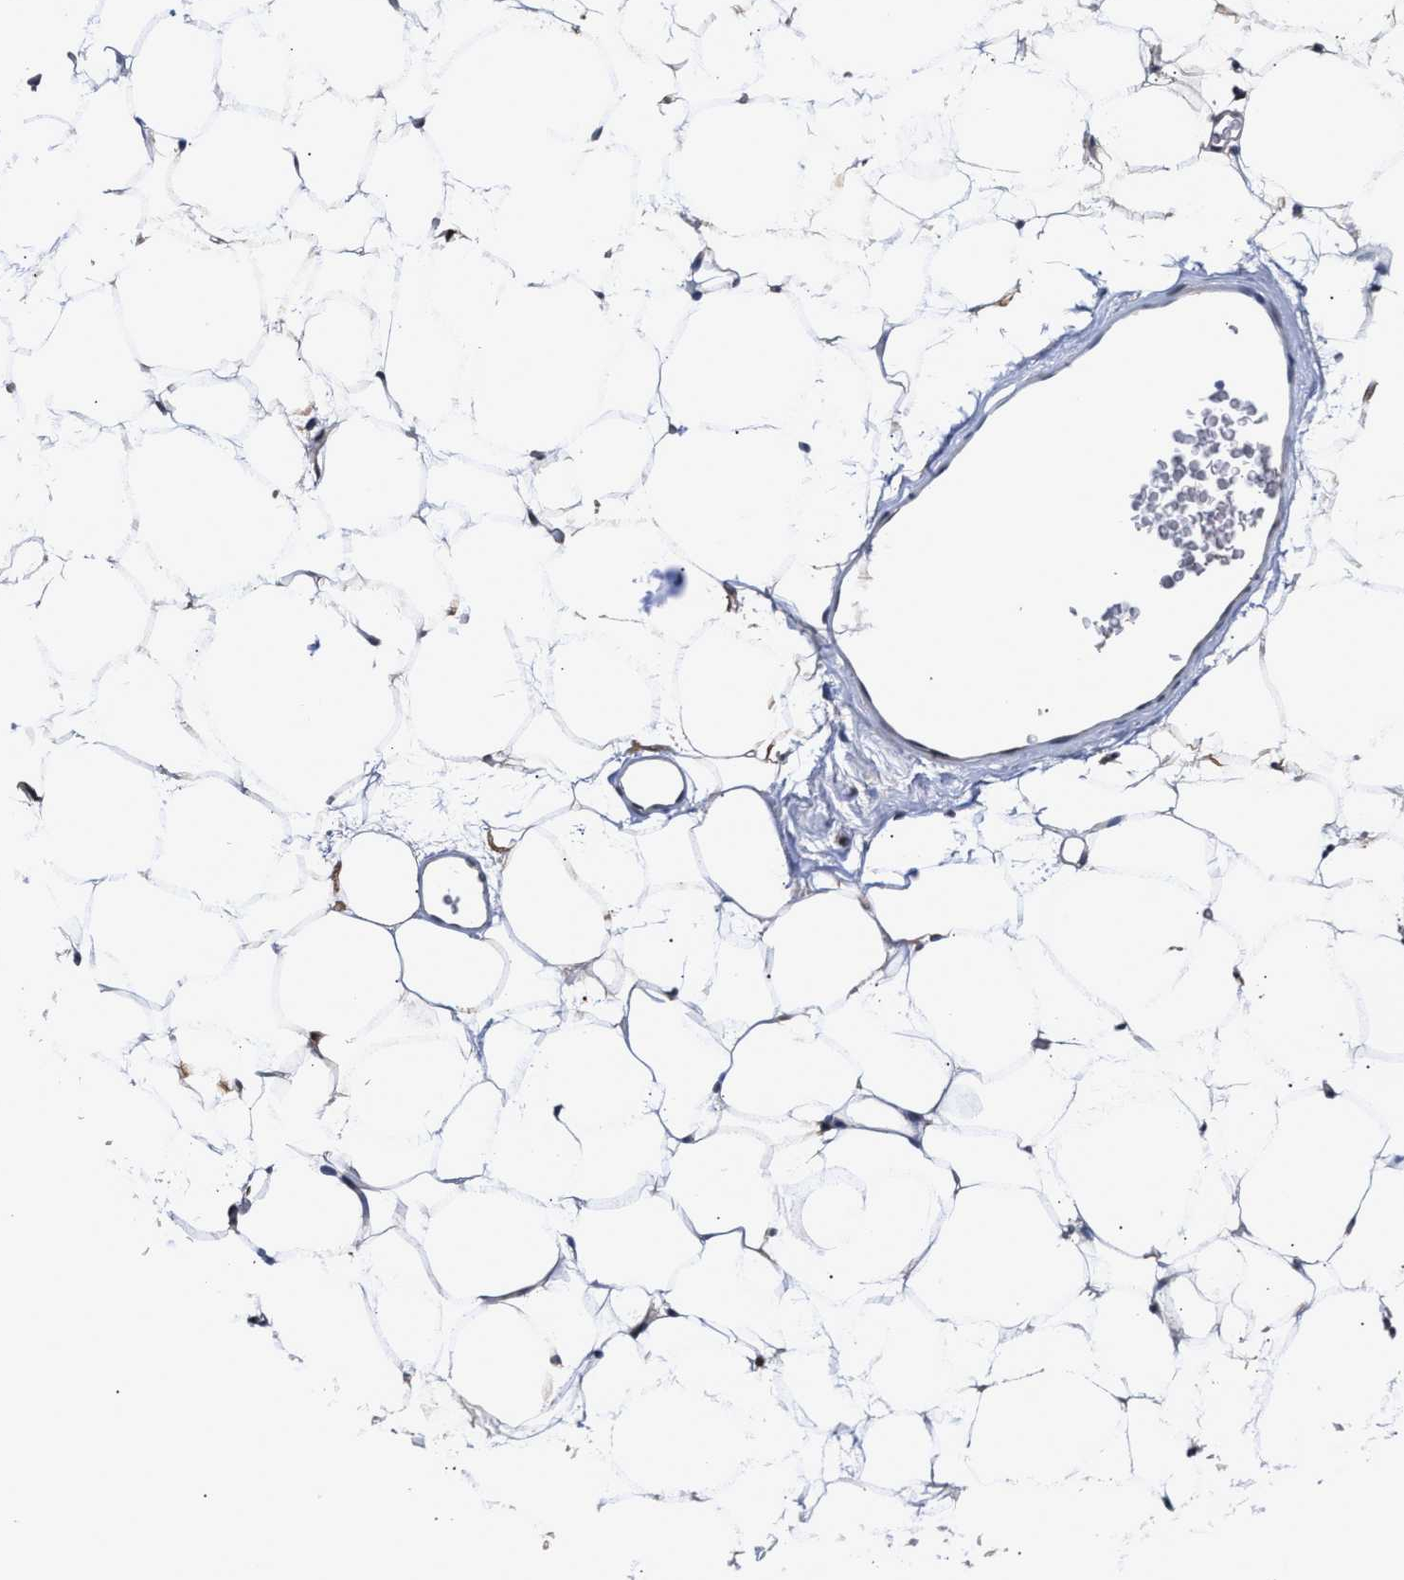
{"staining": {"intensity": "negative", "quantity": "none", "location": "none"}, "tissue": "adipose tissue", "cell_type": "Adipocytes", "image_type": "normal", "snomed": [{"axis": "morphology", "description": "Normal tissue, NOS"}, {"axis": "topography", "description": "Breast"}, {"axis": "topography", "description": "Soft tissue"}], "caption": "Immunohistochemistry of unremarkable human adipose tissue exhibits no expression in adipocytes. Nuclei are stained in blue.", "gene": "KLHDC1", "patient": {"sex": "female", "age": 75}}